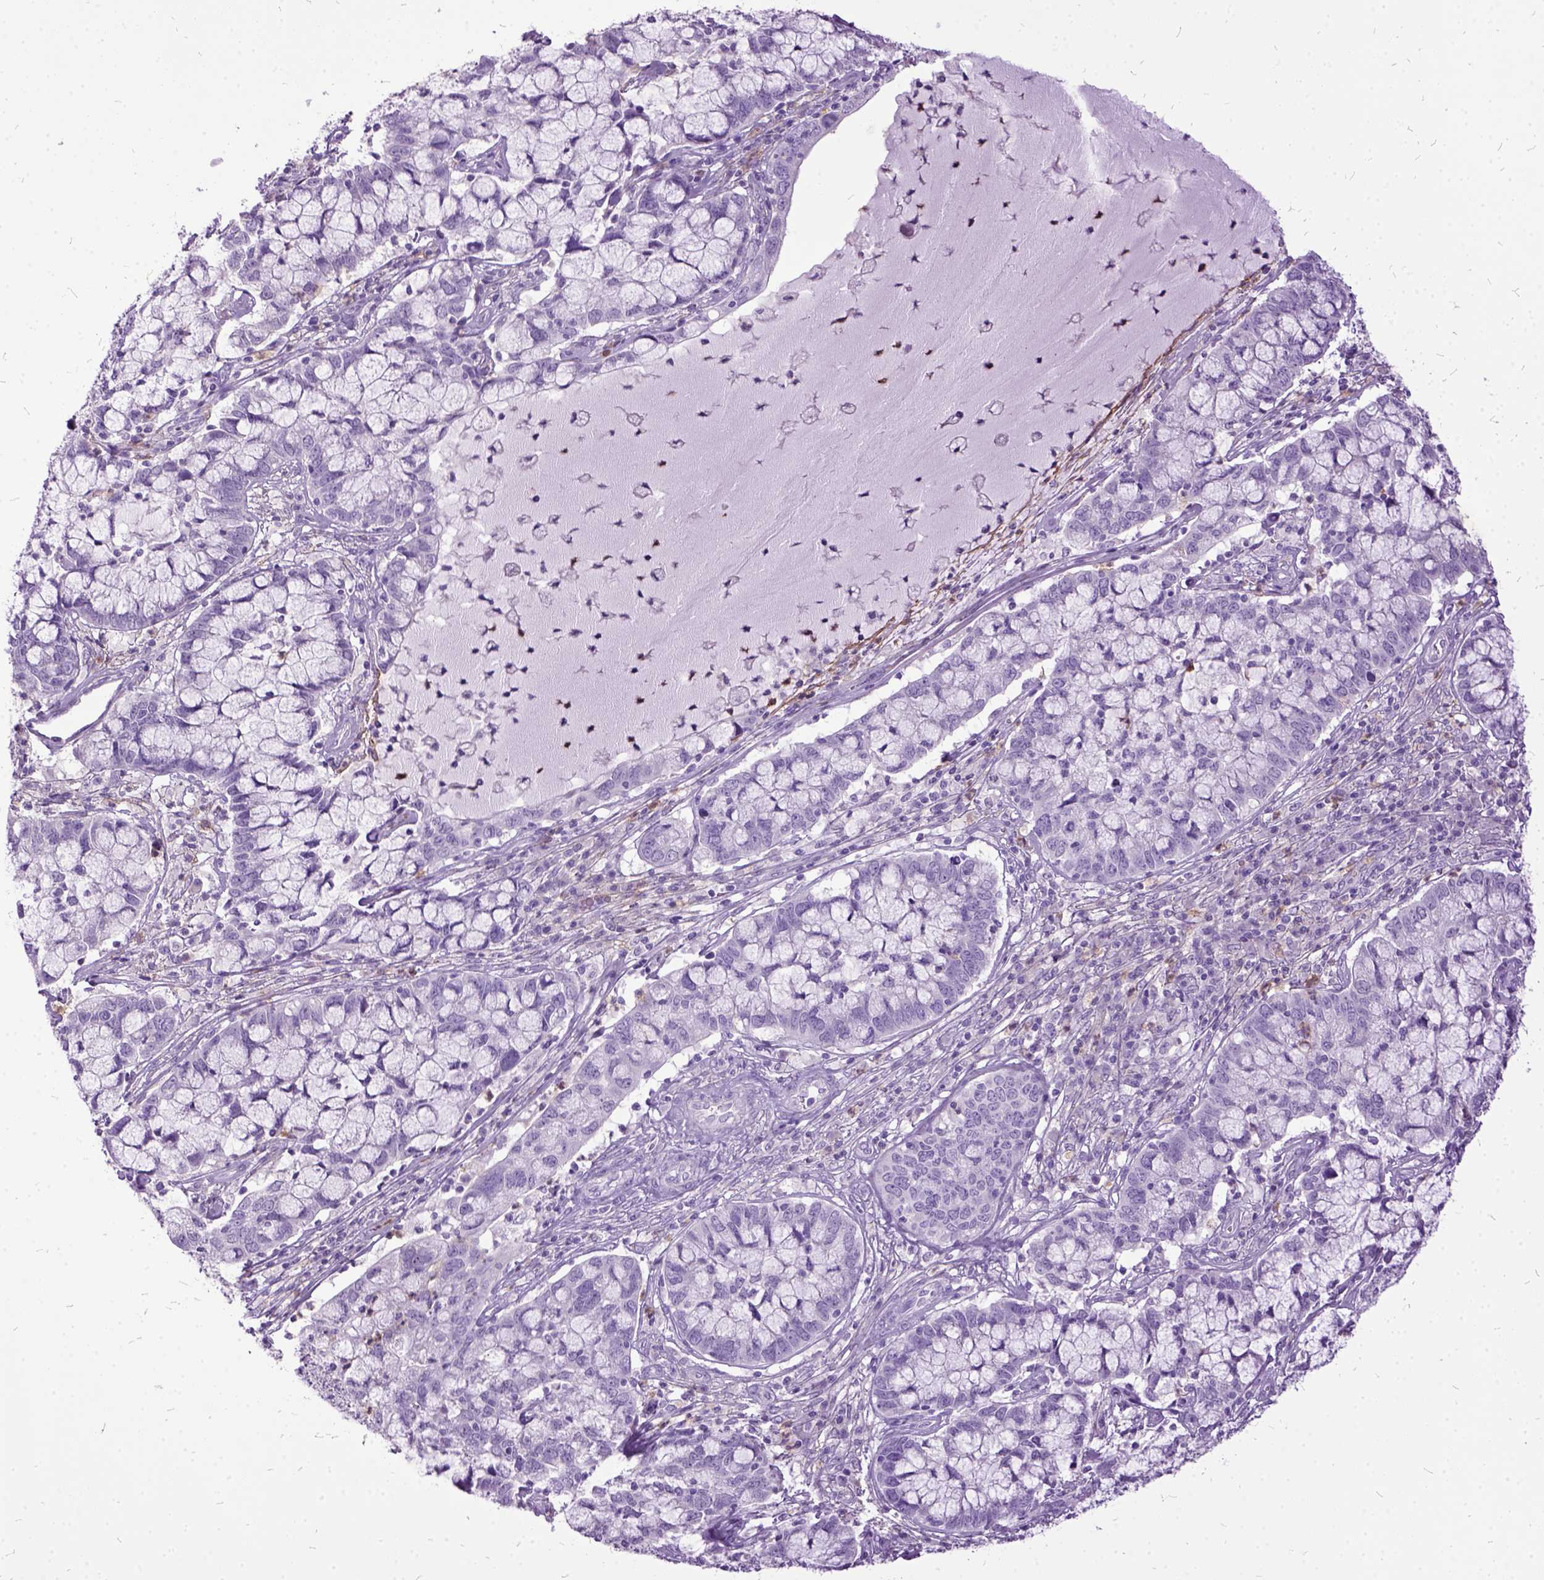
{"staining": {"intensity": "negative", "quantity": "none", "location": "none"}, "tissue": "cervical cancer", "cell_type": "Tumor cells", "image_type": "cancer", "snomed": [{"axis": "morphology", "description": "Adenocarcinoma, NOS"}, {"axis": "topography", "description": "Cervix"}], "caption": "This photomicrograph is of cervical adenocarcinoma stained with IHC to label a protein in brown with the nuclei are counter-stained blue. There is no positivity in tumor cells.", "gene": "MME", "patient": {"sex": "female", "age": 40}}